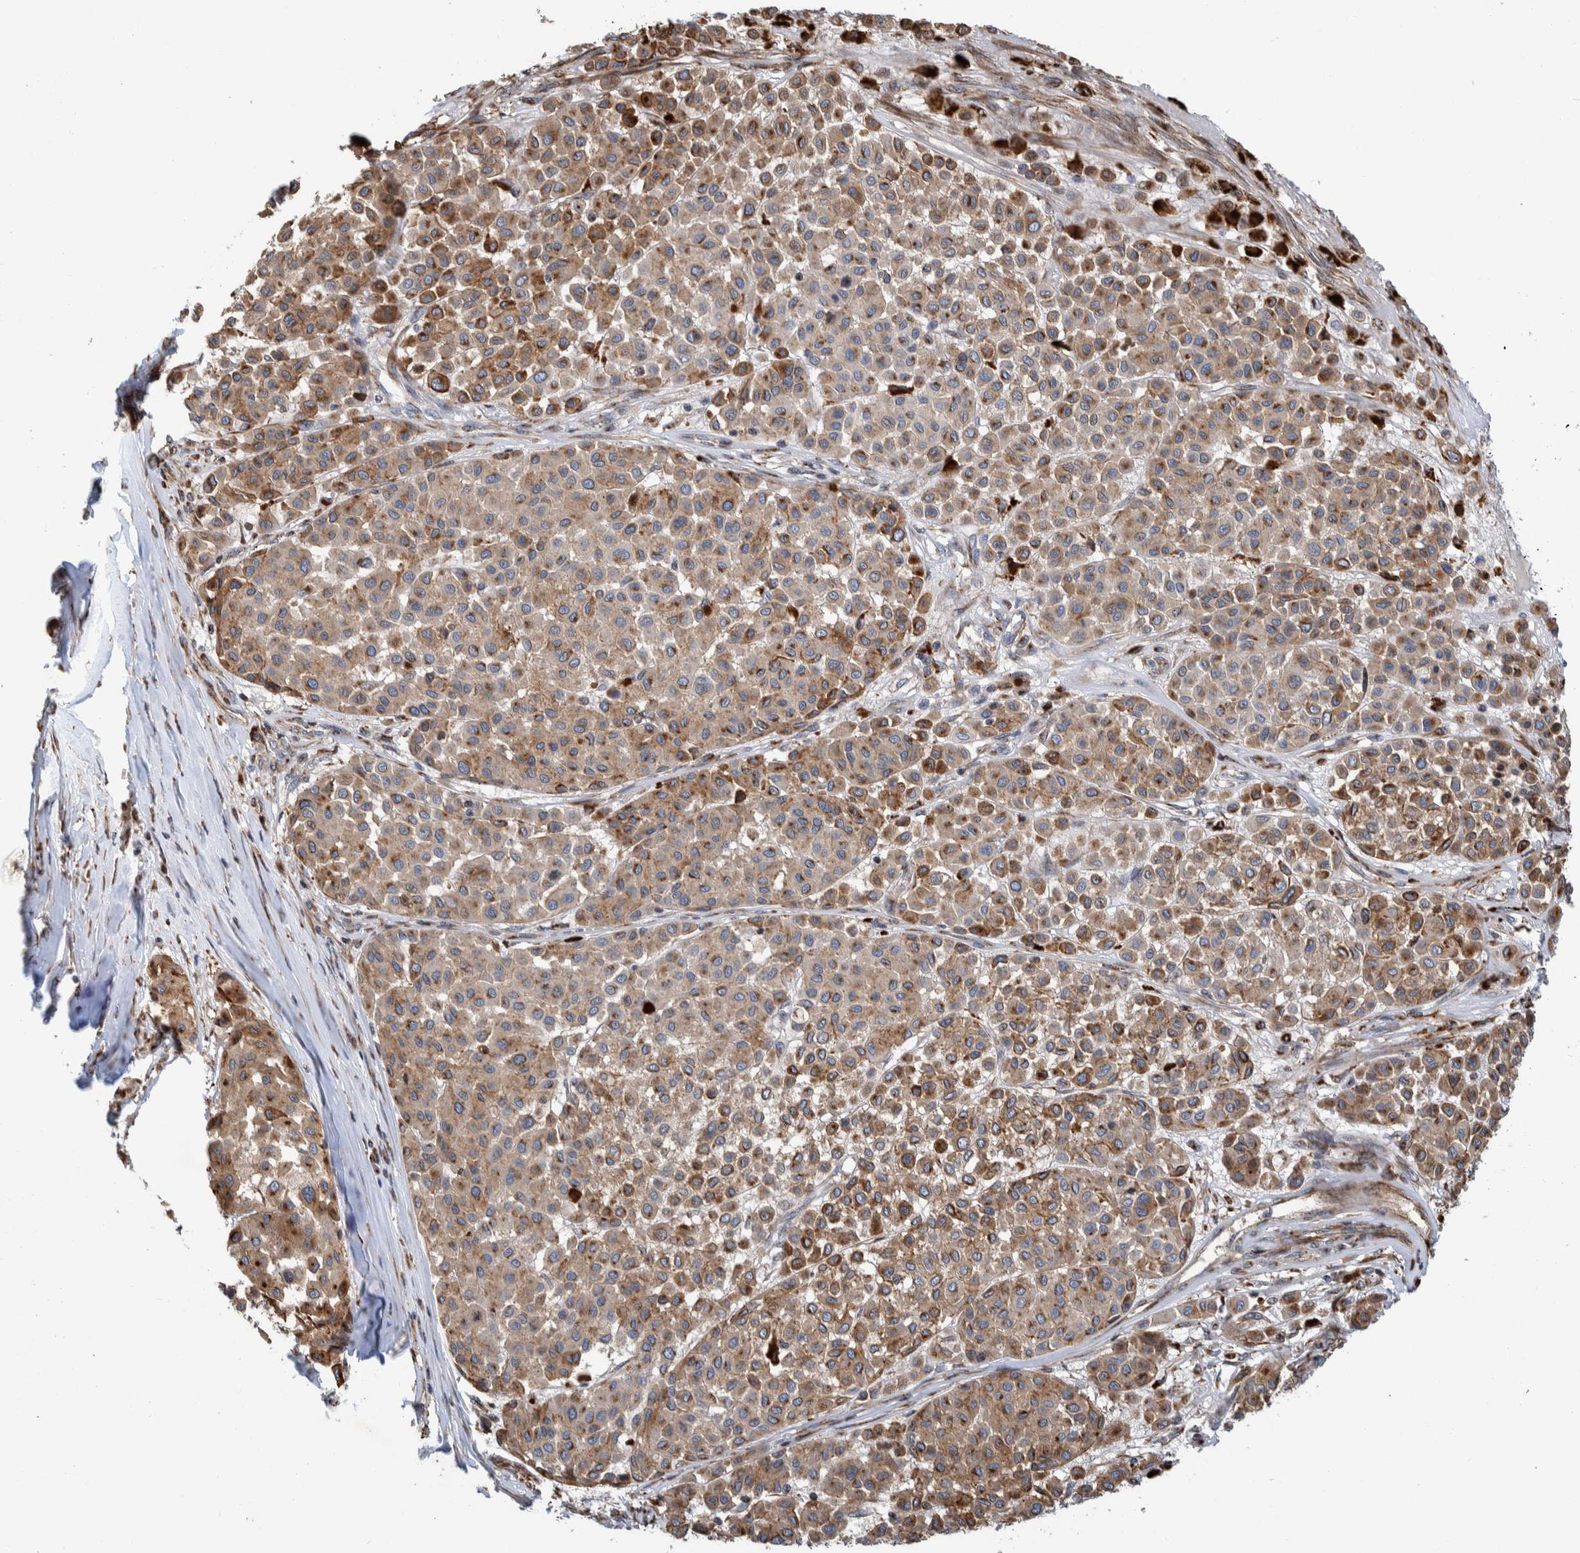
{"staining": {"intensity": "moderate", "quantity": ">75%", "location": "cytoplasmic/membranous"}, "tissue": "melanoma", "cell_type": "Tumor cells", "image_type": "cancer", "snomed": [{"axis": "morphology", "description": "Malignant melanoma, Metastatic site"}, {"axis": "topography", "description": "Soft tissue"}], "caption": "The photomicrograph reveals staining of malignant melanoma (metastatic site), revealing moderate cytoplasmic/membranous protein staining (brown color) within tumor cells.", "gene": "CCDC57", "patient": {"sex": "male", "age": 41}}